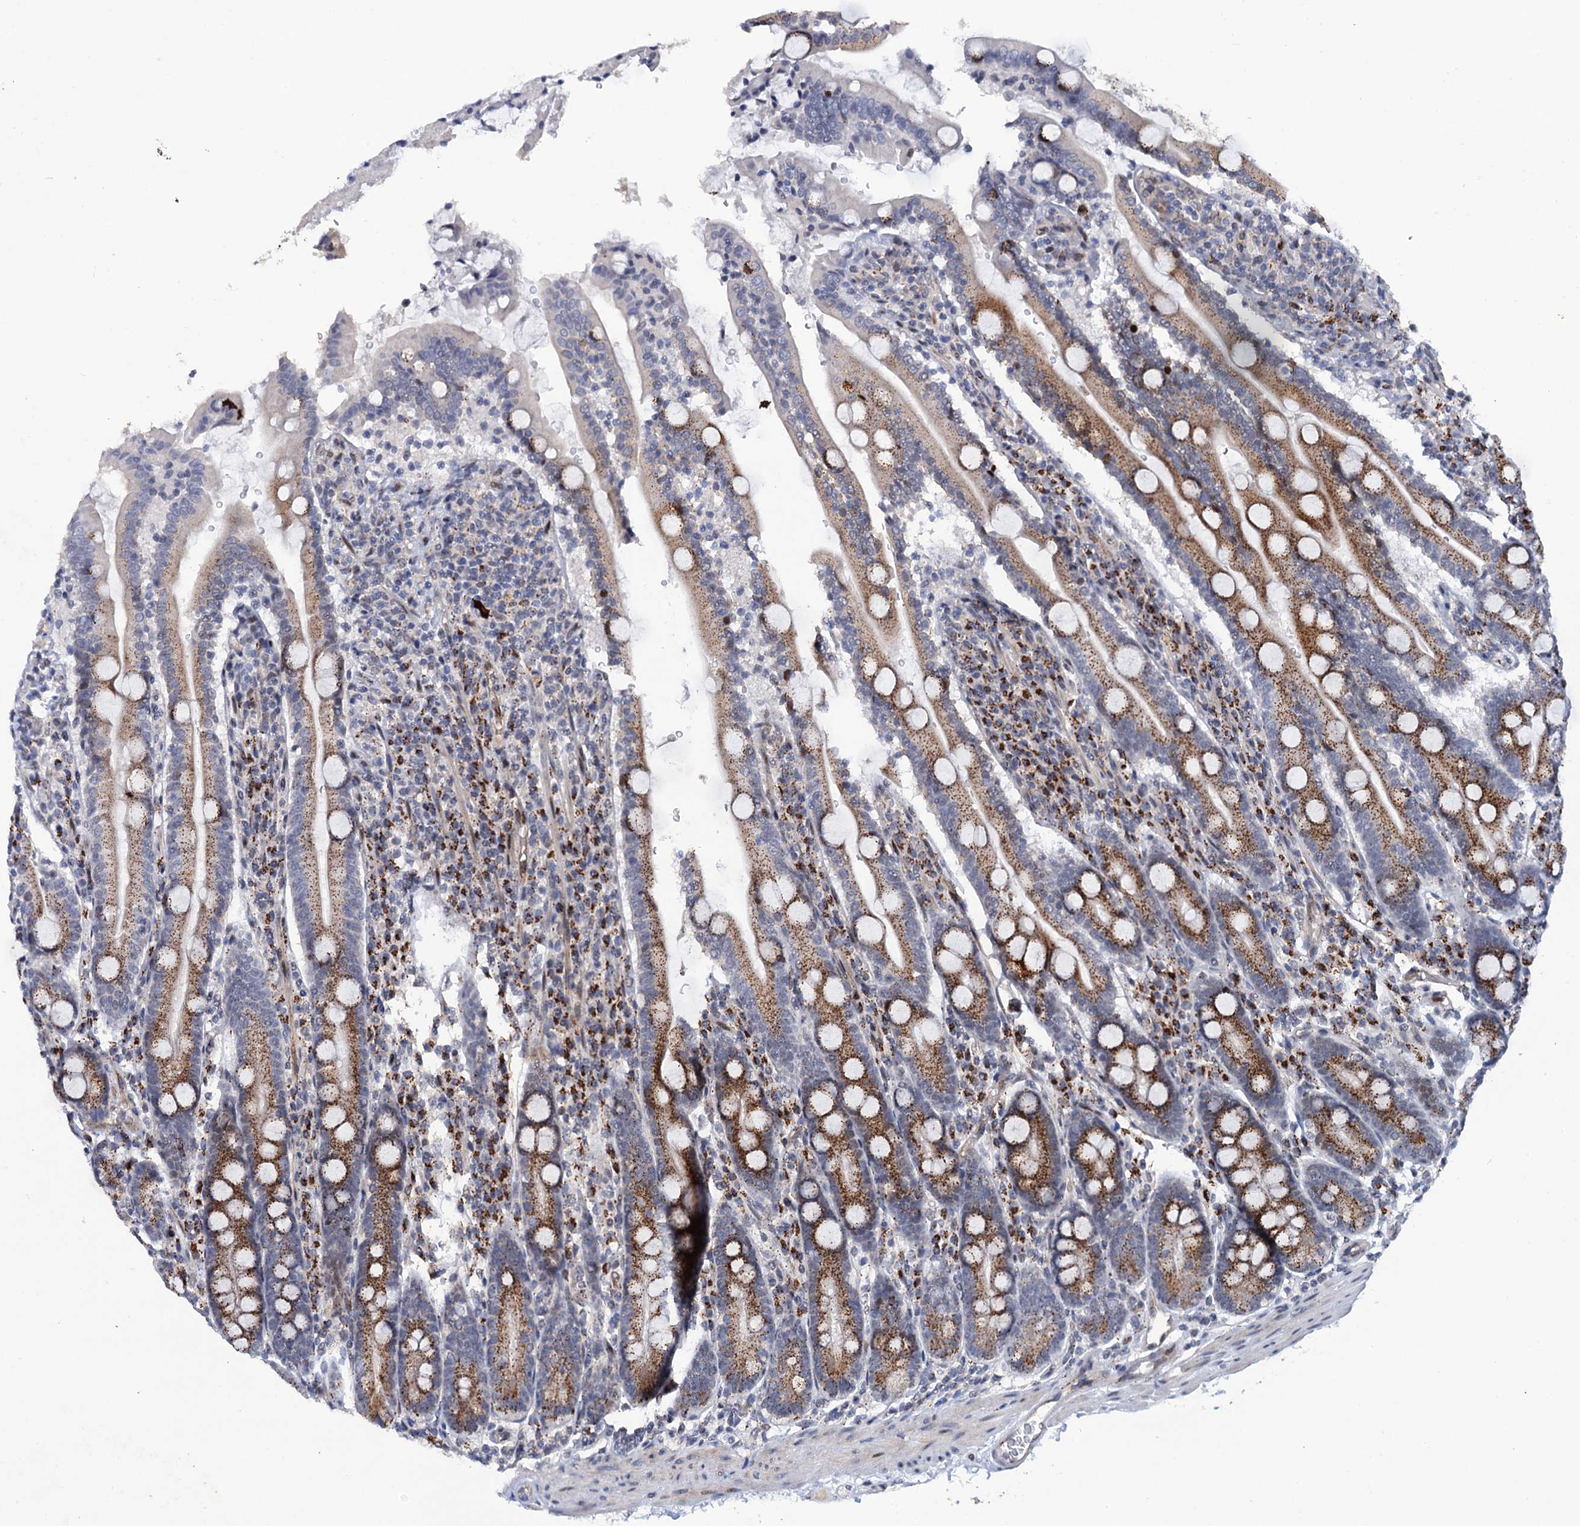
{"staining": {"intensity": "strong", "quantity": "25%-75%", "location": "cytoplasmic/membranous"}, "tissue": "duodenum", "cell_type": "Glandular cells", "image_type": "normal", "snomed": [{"axis": "morphology", "description": "Normal tissue, NOS"}, {"axis": "topography", "description": "Duodenum"}], "caption": "Benign duodenum shows strong cytoplasmic/membranous staining in about 25%-75% of glandular cells.", "gene": "THAP2", "patient": {"sex": "male", "age": 35}}